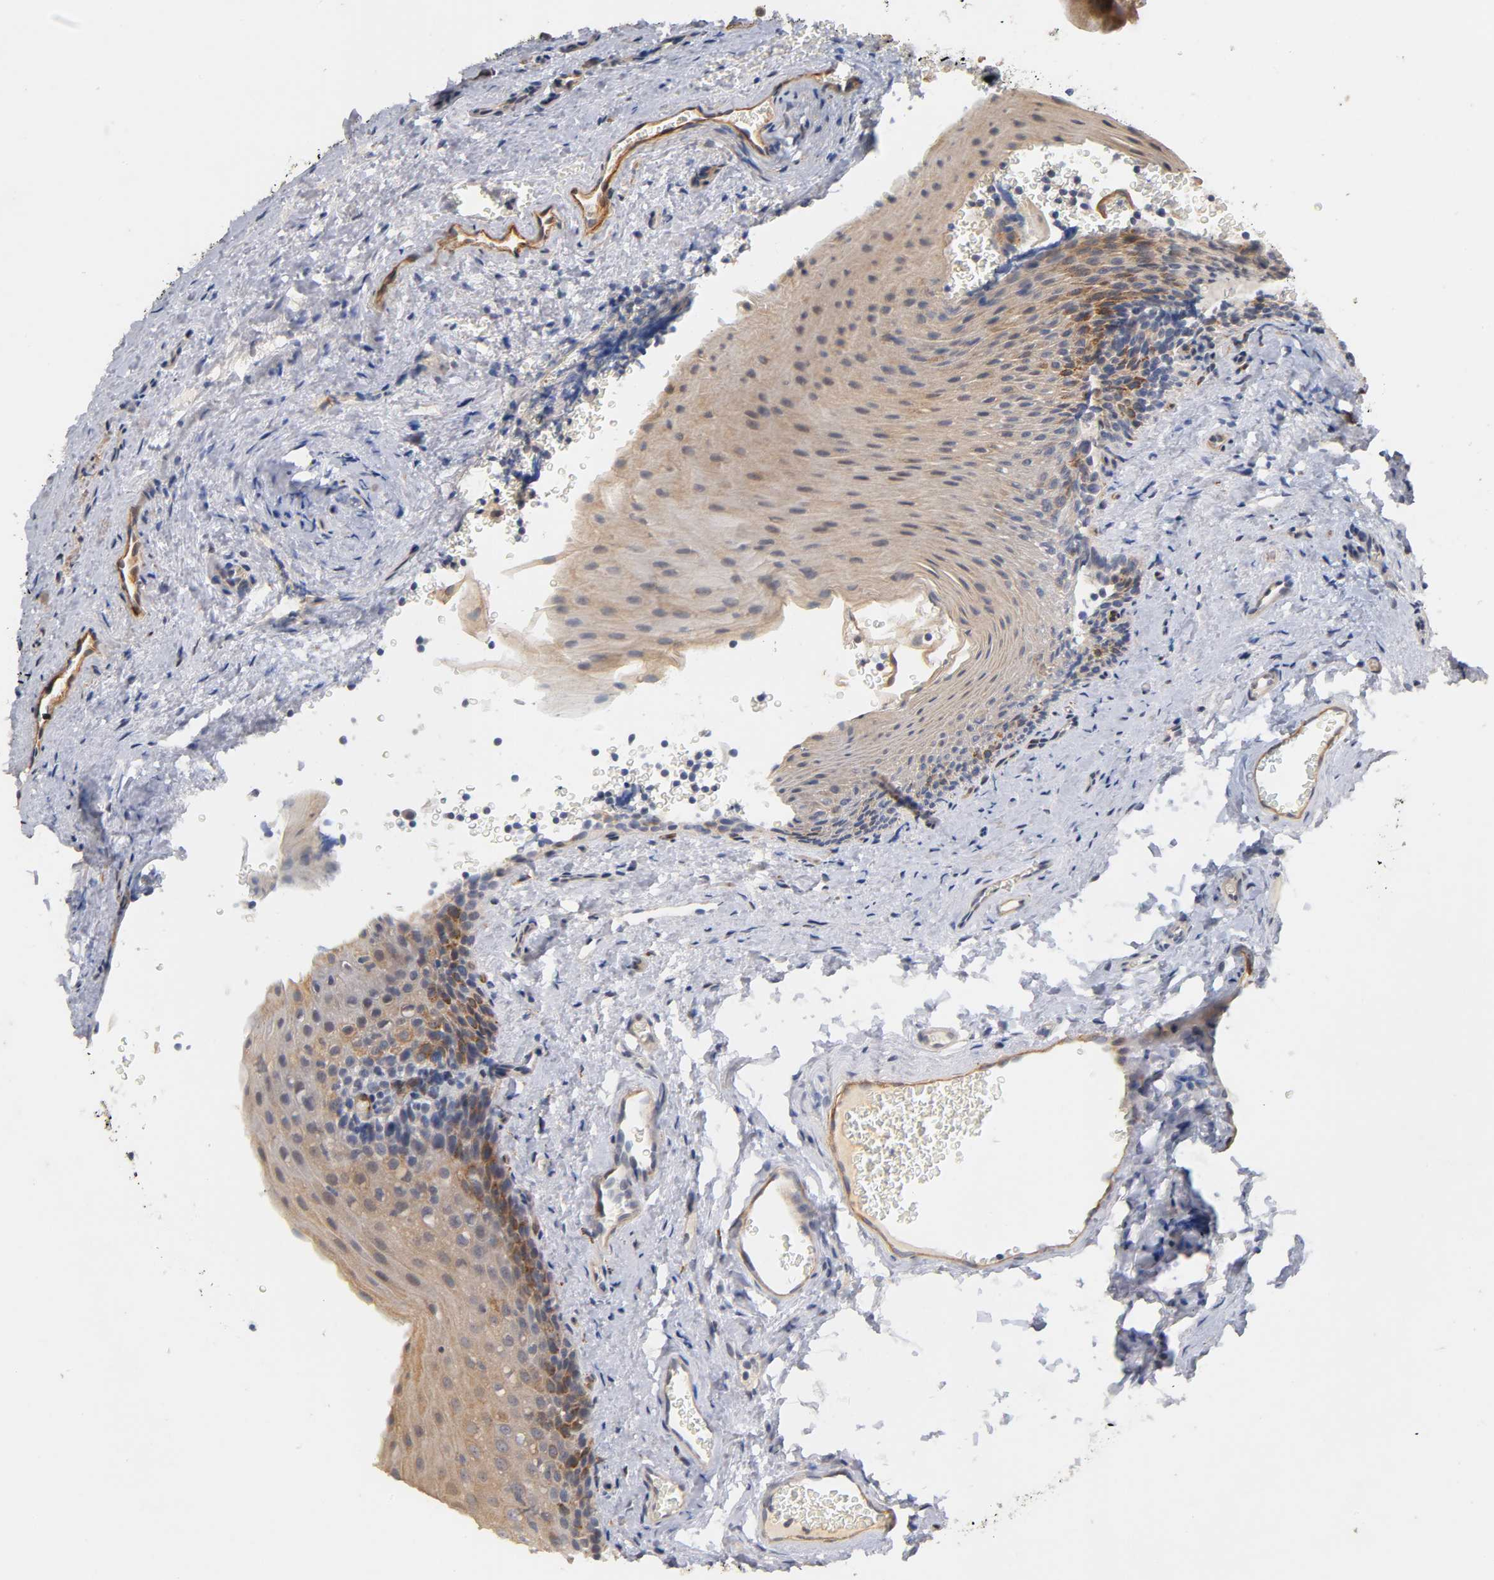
{"staining": {"intensity": "weak", "quantity": ">75%", "location": "cytoplasmic/membranous"}, "tissue": "oral mucosa", "cell_type": "Squamous epithelial cells", "image_type": "normal", "snomed": [{"axis": "morphology", "description": "Normal tissue, NOS"}, {"axis": "topography", "description": "Oral tissue"}], "caption": "Immunohistochemistry image of normal oral mucosa: human oral mucosa stained using immunohistochemistry (IHC) exhibits low levels of weak protein expression localized specifically in the cytoplasmic/membranous of squamous epithelial cells, appearing as a cytoplasmic/membranous brown color.", "gene": "LAMB1", "patient": {"sex": "male", "age": 20}}